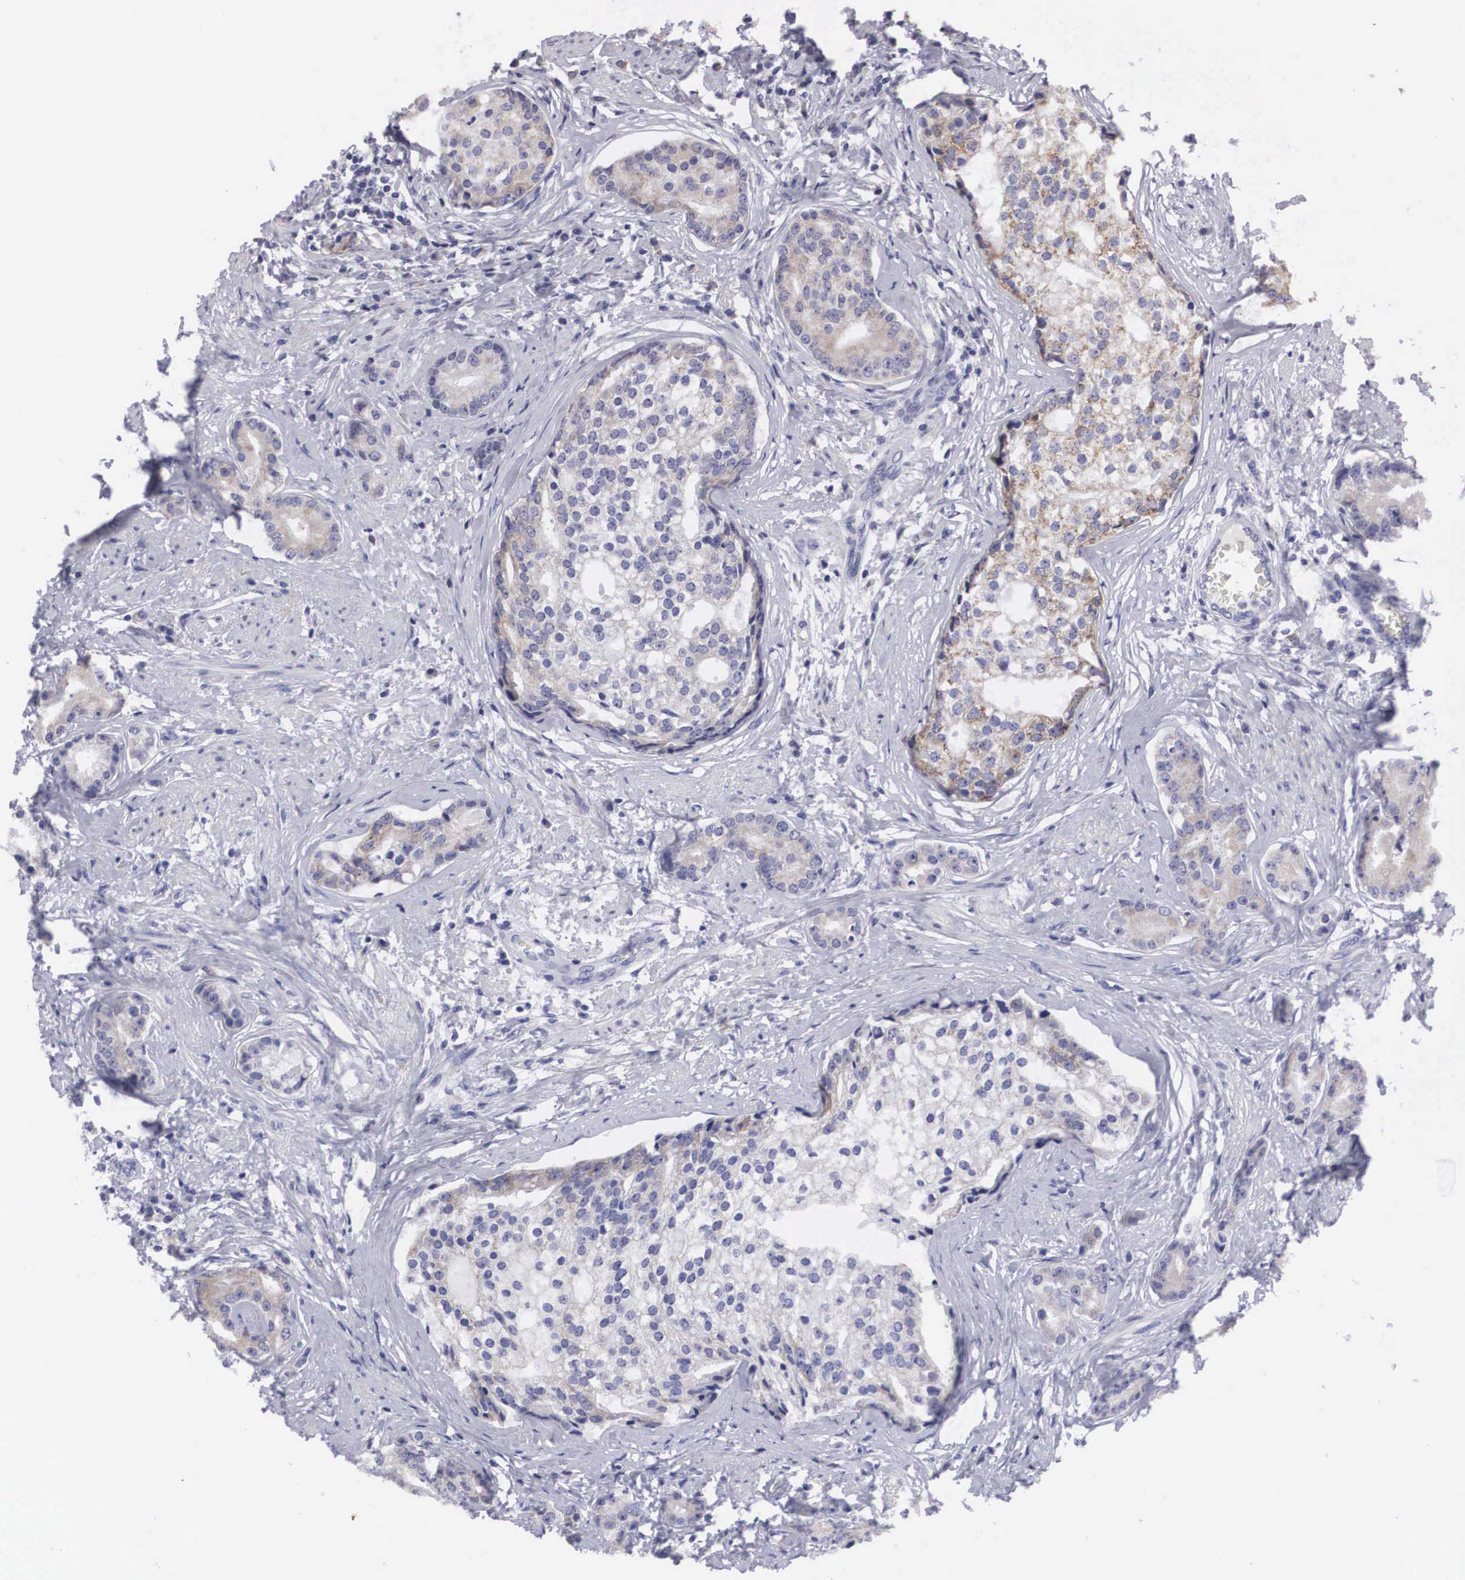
{"staining": {"intensity": "weak", "quantity": "25%-75%", "location": "cytoplasmic/membranous"}, "tissue": "prostate cancer", "cell_type": "Tumor cells", "image_type": "cancer", "snomed": [{"axis": "morphology", "description": "Adenocarcinoma, Medium grade"}, {"axis": "topography", "description": "Prostate"}], "caption": "Immunohistochemical staining of human medium-grade adenocarcinoma (prostate) shows weak cytoplasmic/membranous protein positivity in about 25%-75% of tumor cells.", "gene": "ARMCX3", "patient": {"sex": "male", "age": 59}}